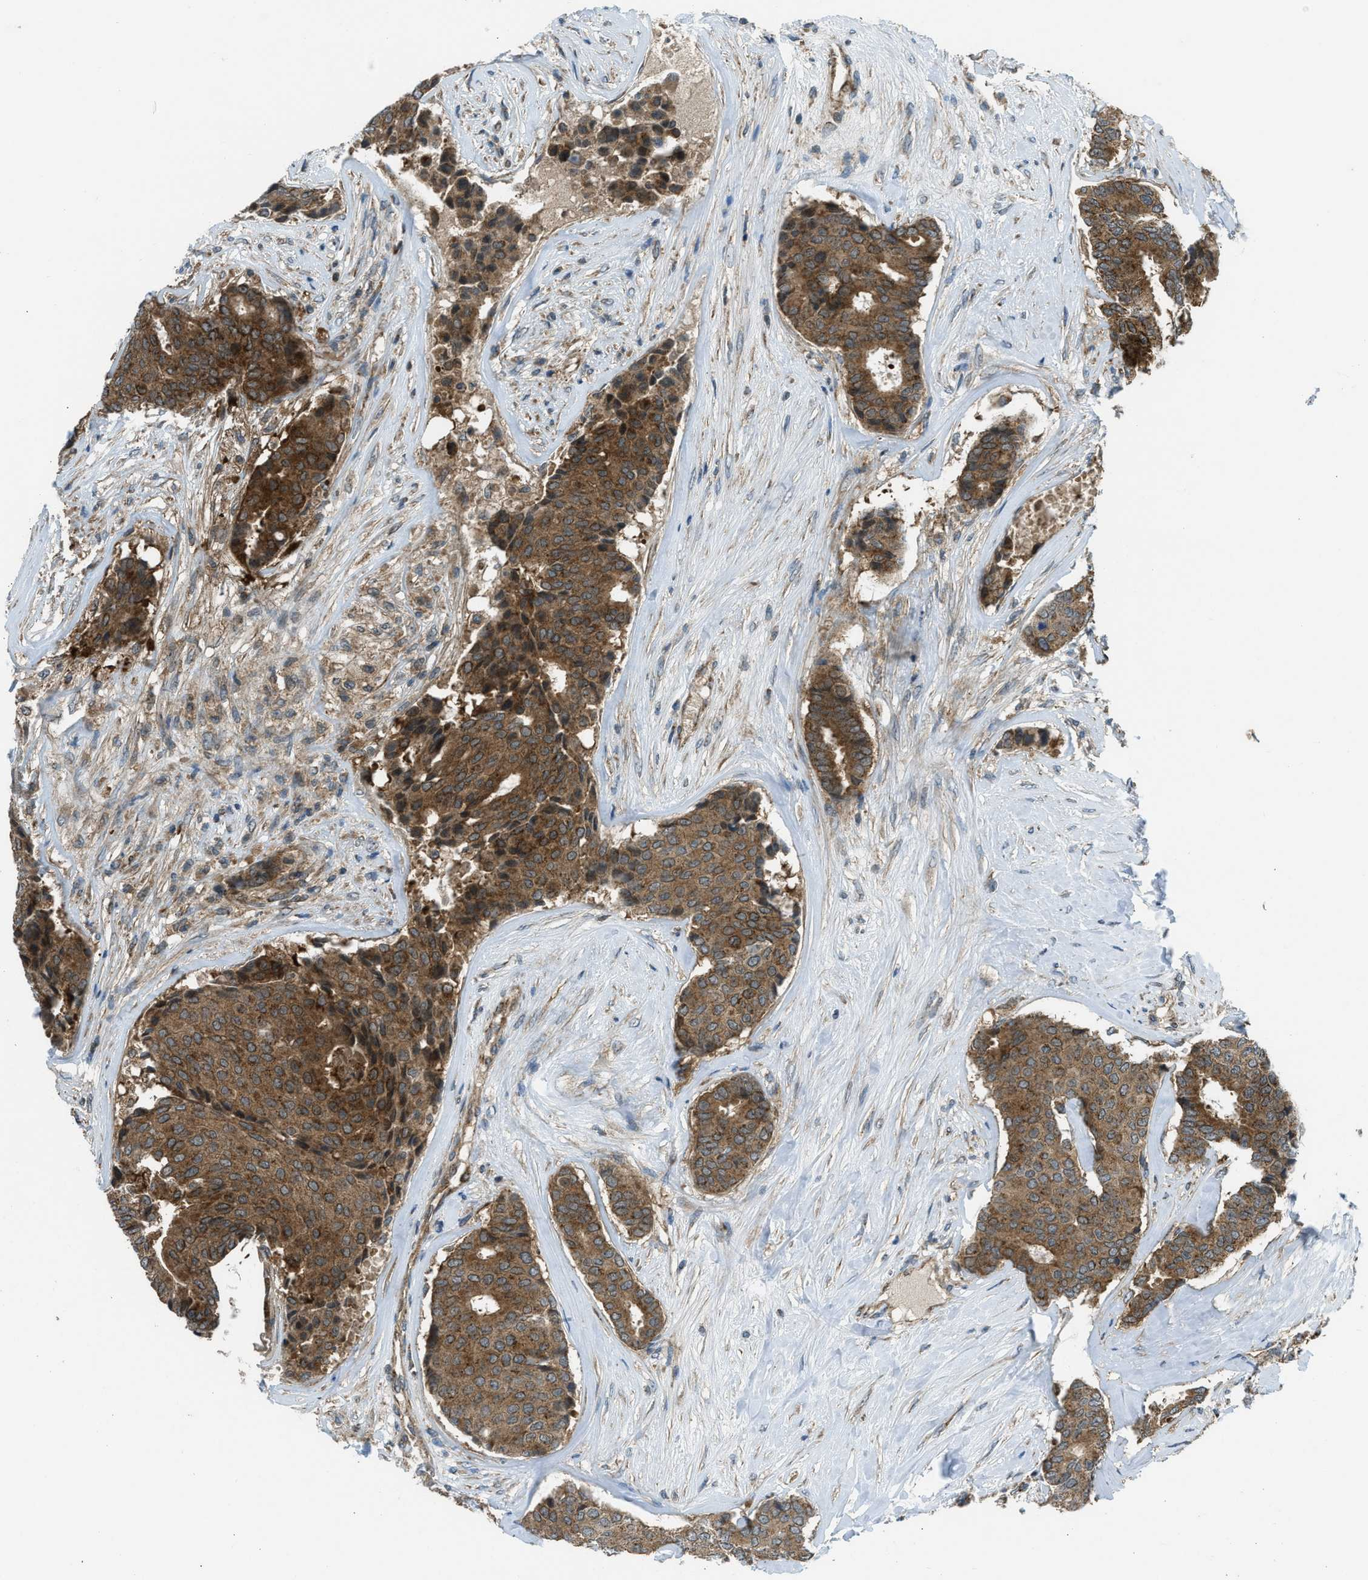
{"staining": {"intensity": "moderate", "quantity": ">75%", "location": "cytoplasmic/membranous"}, "tissue": "breast cancer", "cell_type": "Tumor cells", "image_type": "cancer", "snomed": [{"axis": "morphology", "description": "Duct carcinoma"}, {"axis": "topography", "description": "Breast"}], "caption": "Immunohistochemical staining of invasive ductal carcinoma (breast) exhibits medium levels of moderate cytoplasmic/membranous protein positivity in about >75% of tumor cells. (Stains: DAB in brown, nuclei in blue, Microscopy: brightfield microscopy at high magnification).", "gene": "SESN2", "patient": {"sex": "female", "age": 75}}